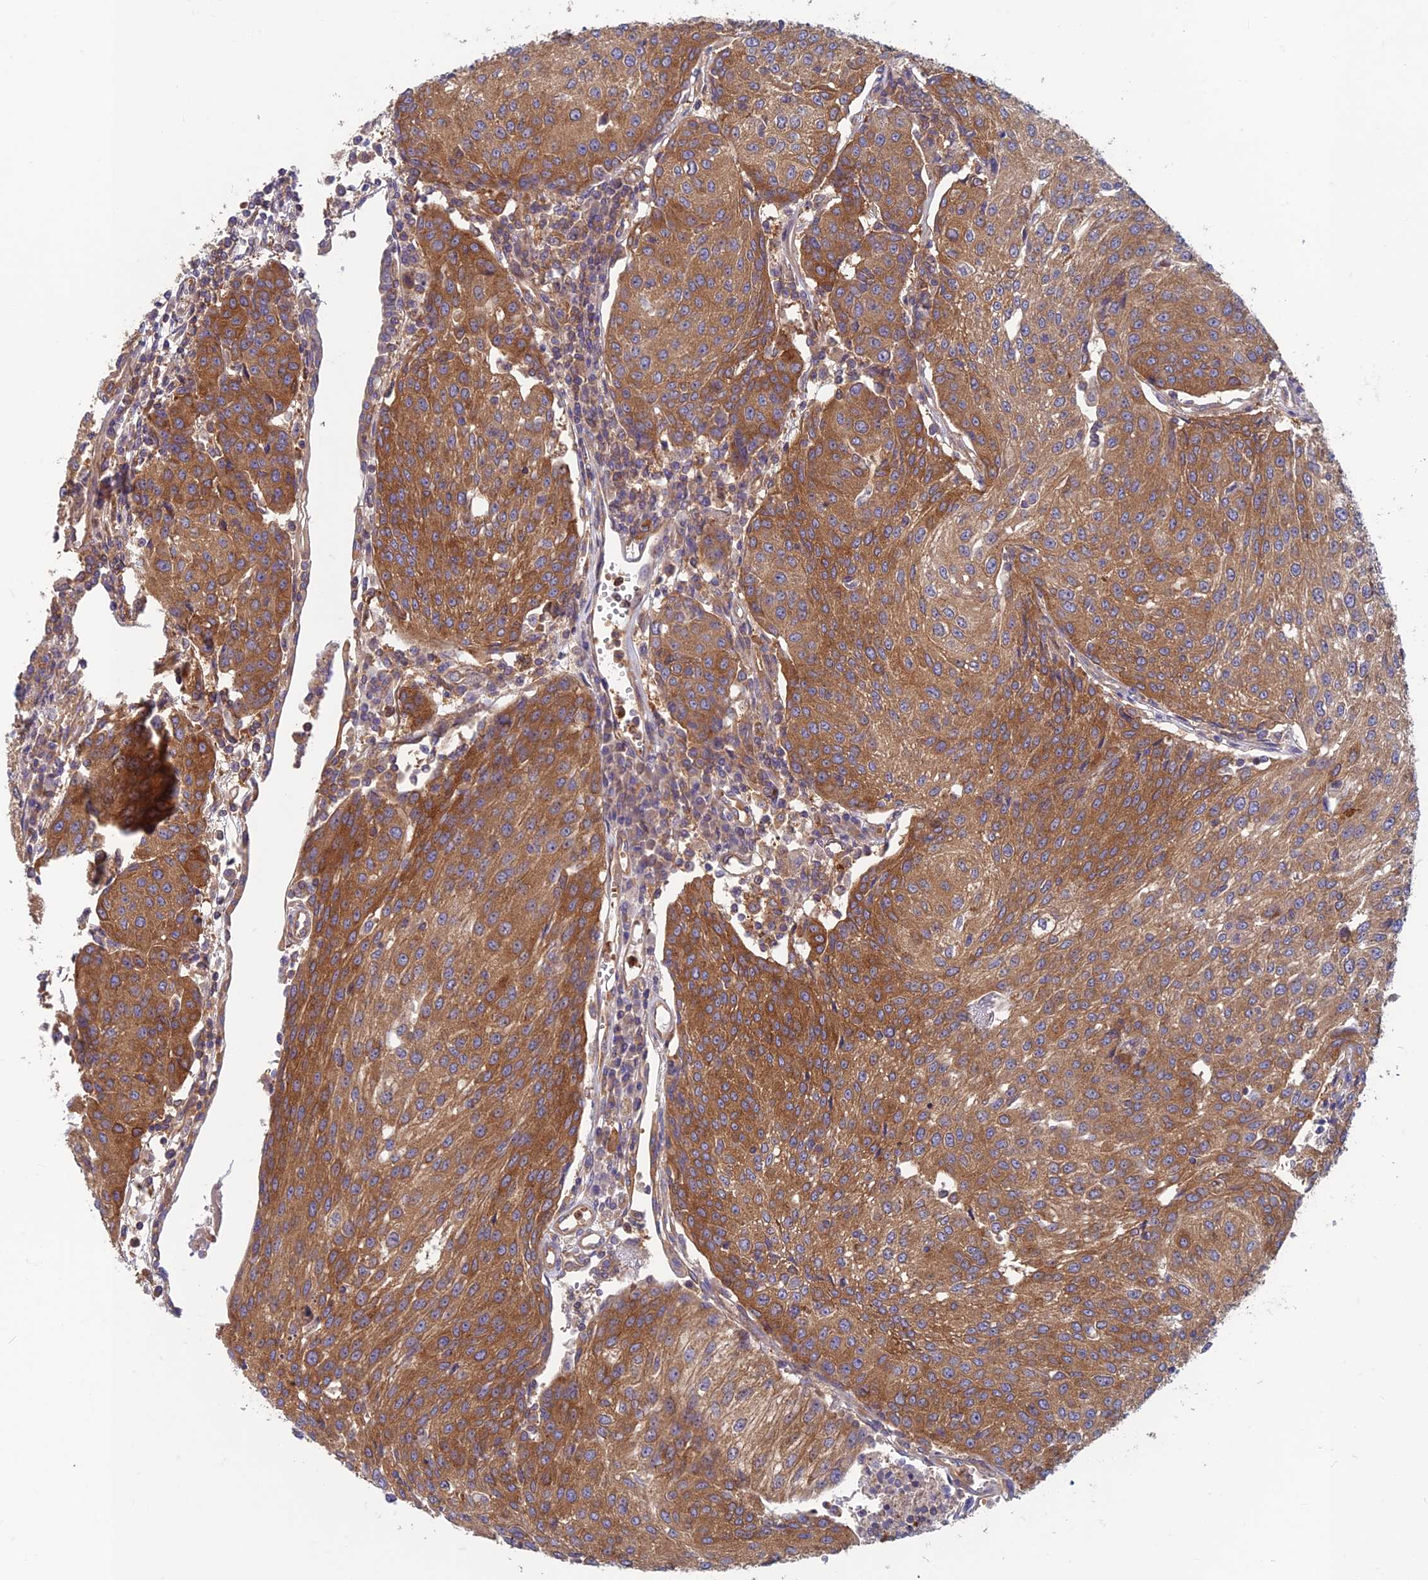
{"staining": {"intensity": "moderate", "quantity": ">75%", "location": "cytoplasmic/membranous"}, "tissue": "urothelial cancer", "cell_type": "Tumor cells", "image_type": "cancer", "snomed": [{"axis": "morphology", "description": "Urothelial carcinoma, High grade"}, {"axis": "topography", "description": "Urinary bladder"}], "caption": "Moderate cytoplasmic/membranous staining is present in about >75% of tumor cells in urothelial cancer.", "gene": "DNM1L", "patient": {"sex": "female", "age": 85}}